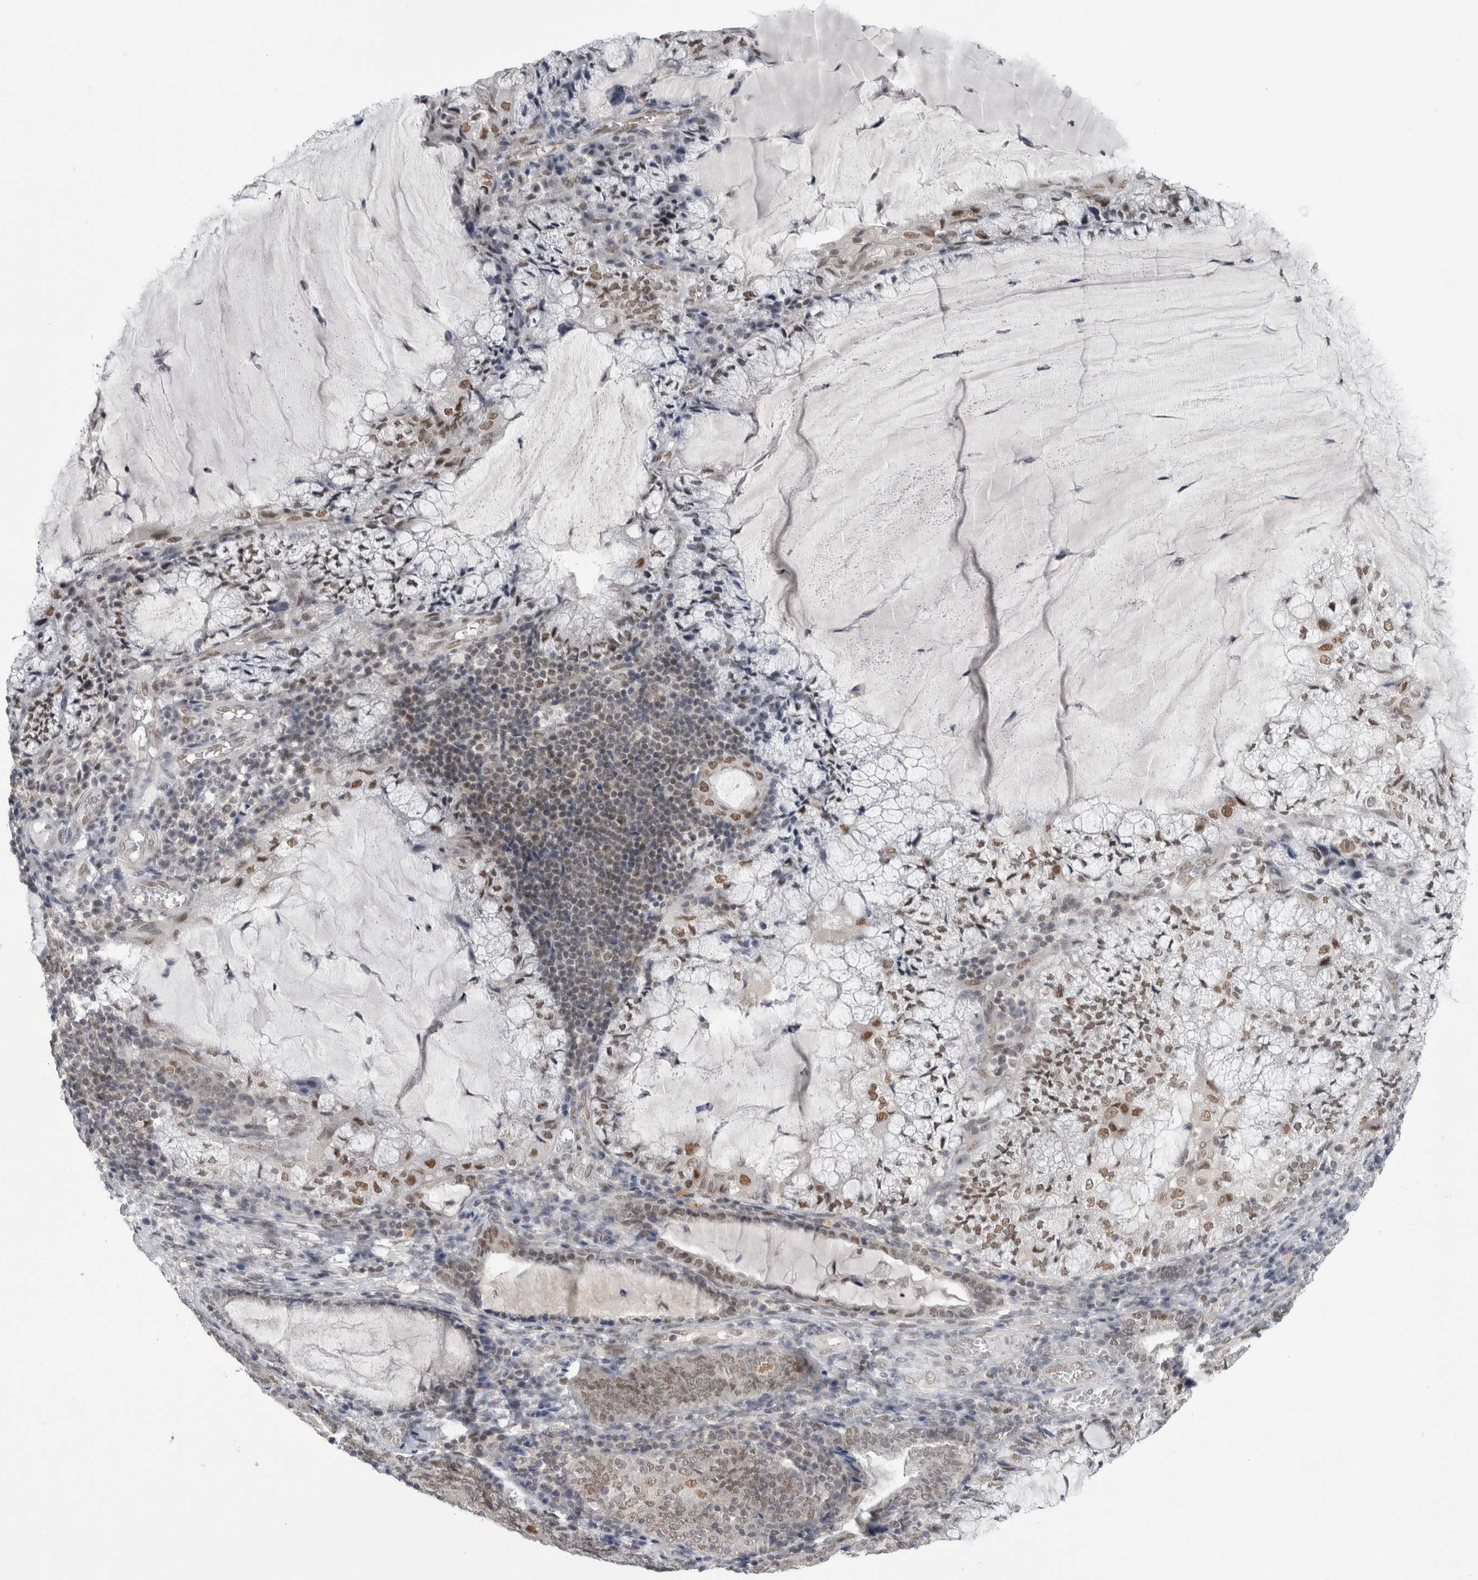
{"staining": {"intensity": "moderate", "quantity": "25%-75%", "location": "nuclear"}, "tissue": "endometrial cancer", "cell_type": "Tumor cells", "image_type": "cancer", "snomed": [{"axis": "morphology", "description": "Adenocarcinoma, NOS"}, {"axis": "topography", "description": "Endometrium"}], "caption": "The photomicrograph reveals a brown stain indicating the presence of a protein in the nuclear of tumor cells in endometrial cancer (adenocarcinoma). The staining was performed using DAB to visualize the protein expression in brown, while the nuclei were stained in blue with hematoxylin (Magnification: 20x).", "gene": "PSMB2", "patient": {"sex": "female", "age": 81}}